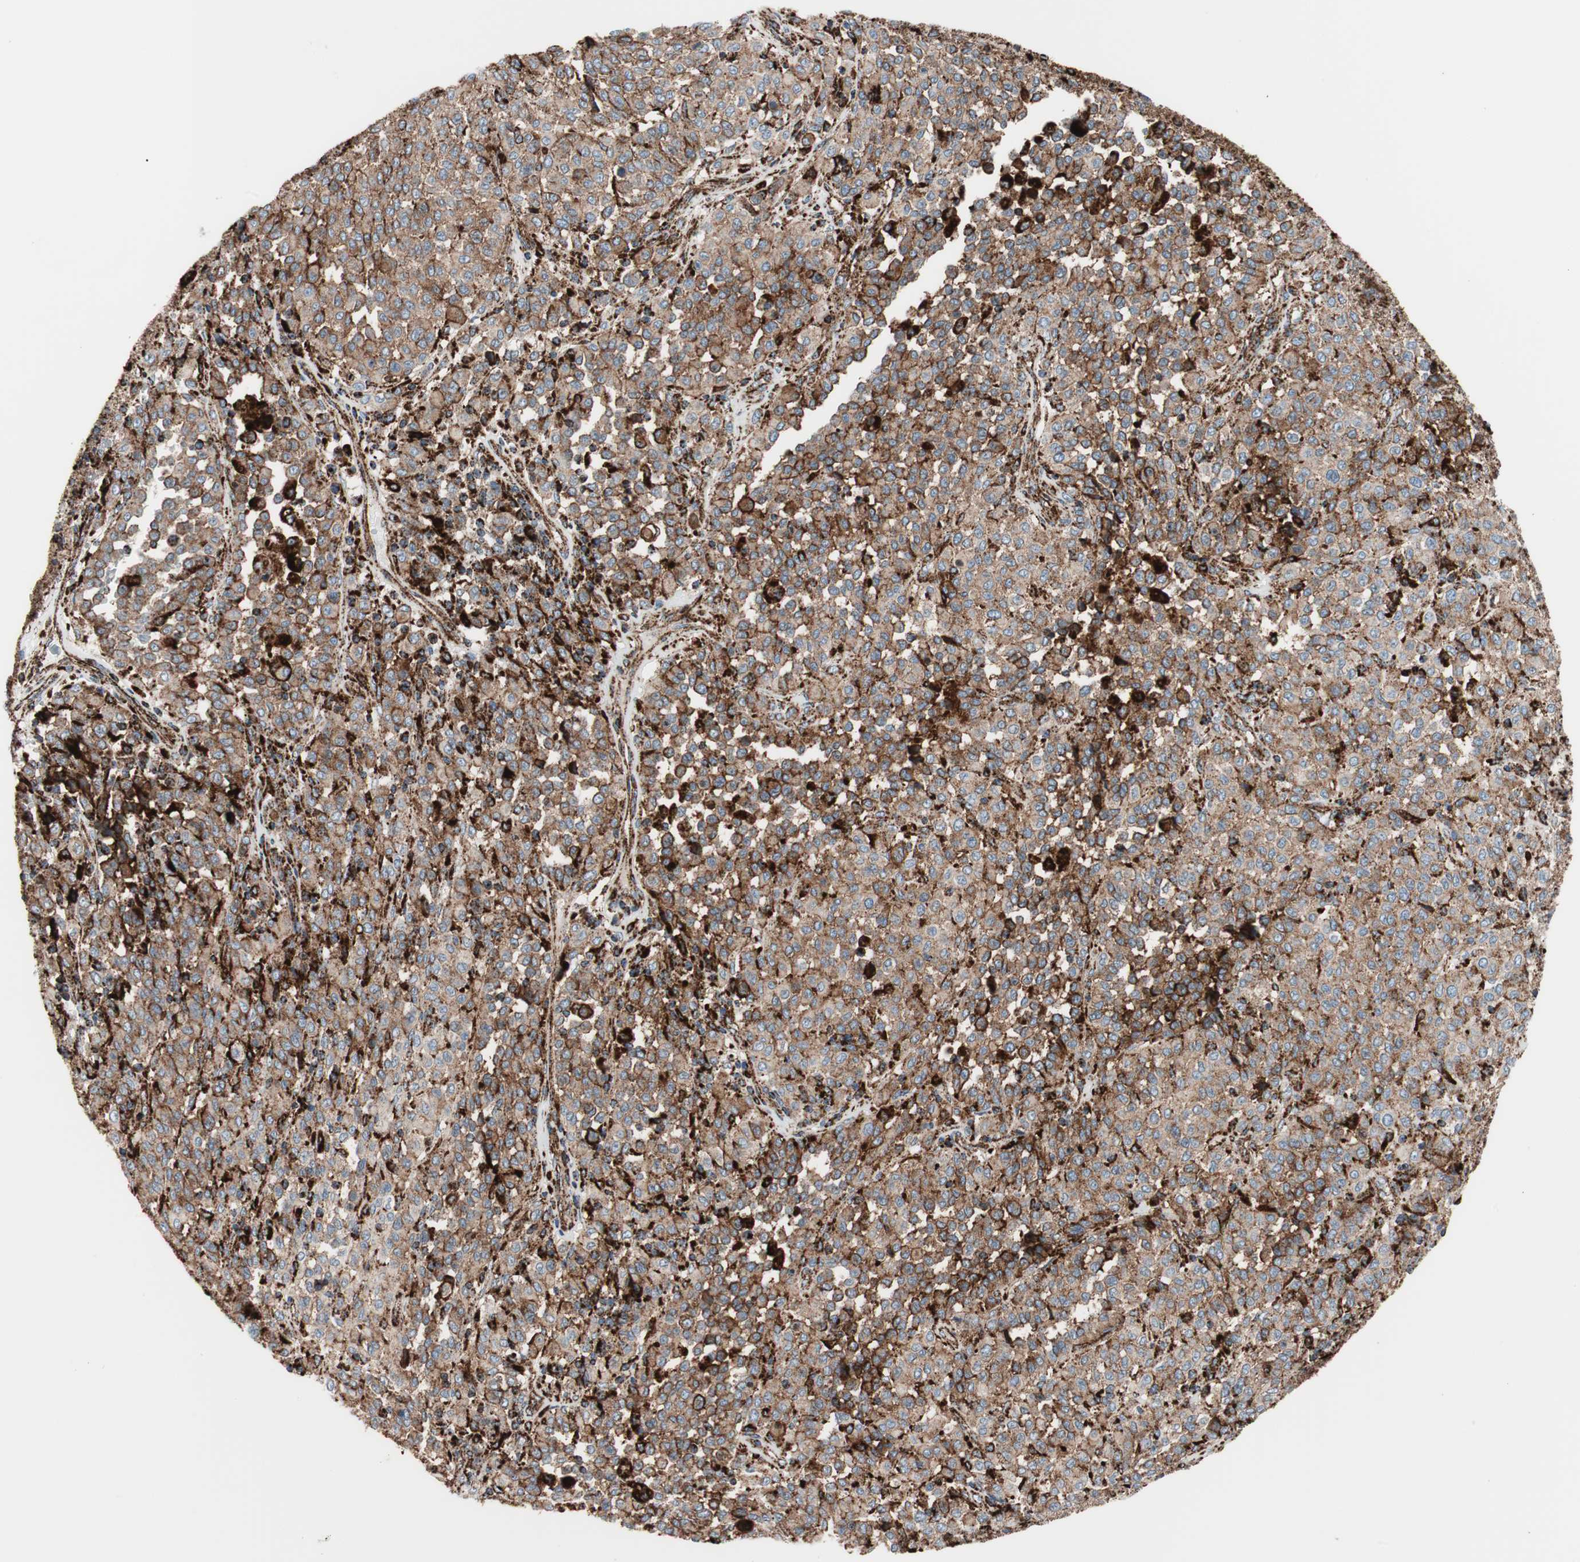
{"staining": {"intensity": "moderate", "quantity": ">75%", "location": "cytoplasmic/membranous"}, "tissue": "melanoma", "cell_type": "Tumor cells", "image_type": "cancer", "snomed": [{"axis": "morphology", "description": "Malignant melanoma, Metastatic site"}, {"axis": "topography", "description": "Pancreas"}], "caption": "An image of malignant melanoma (metastatic site) stained for a protein displays moderate cytoplasmic/membranous brown staining in tumor cells.", "gene": "LAMP1", "patient": {"sex": "female", "age": 30}}